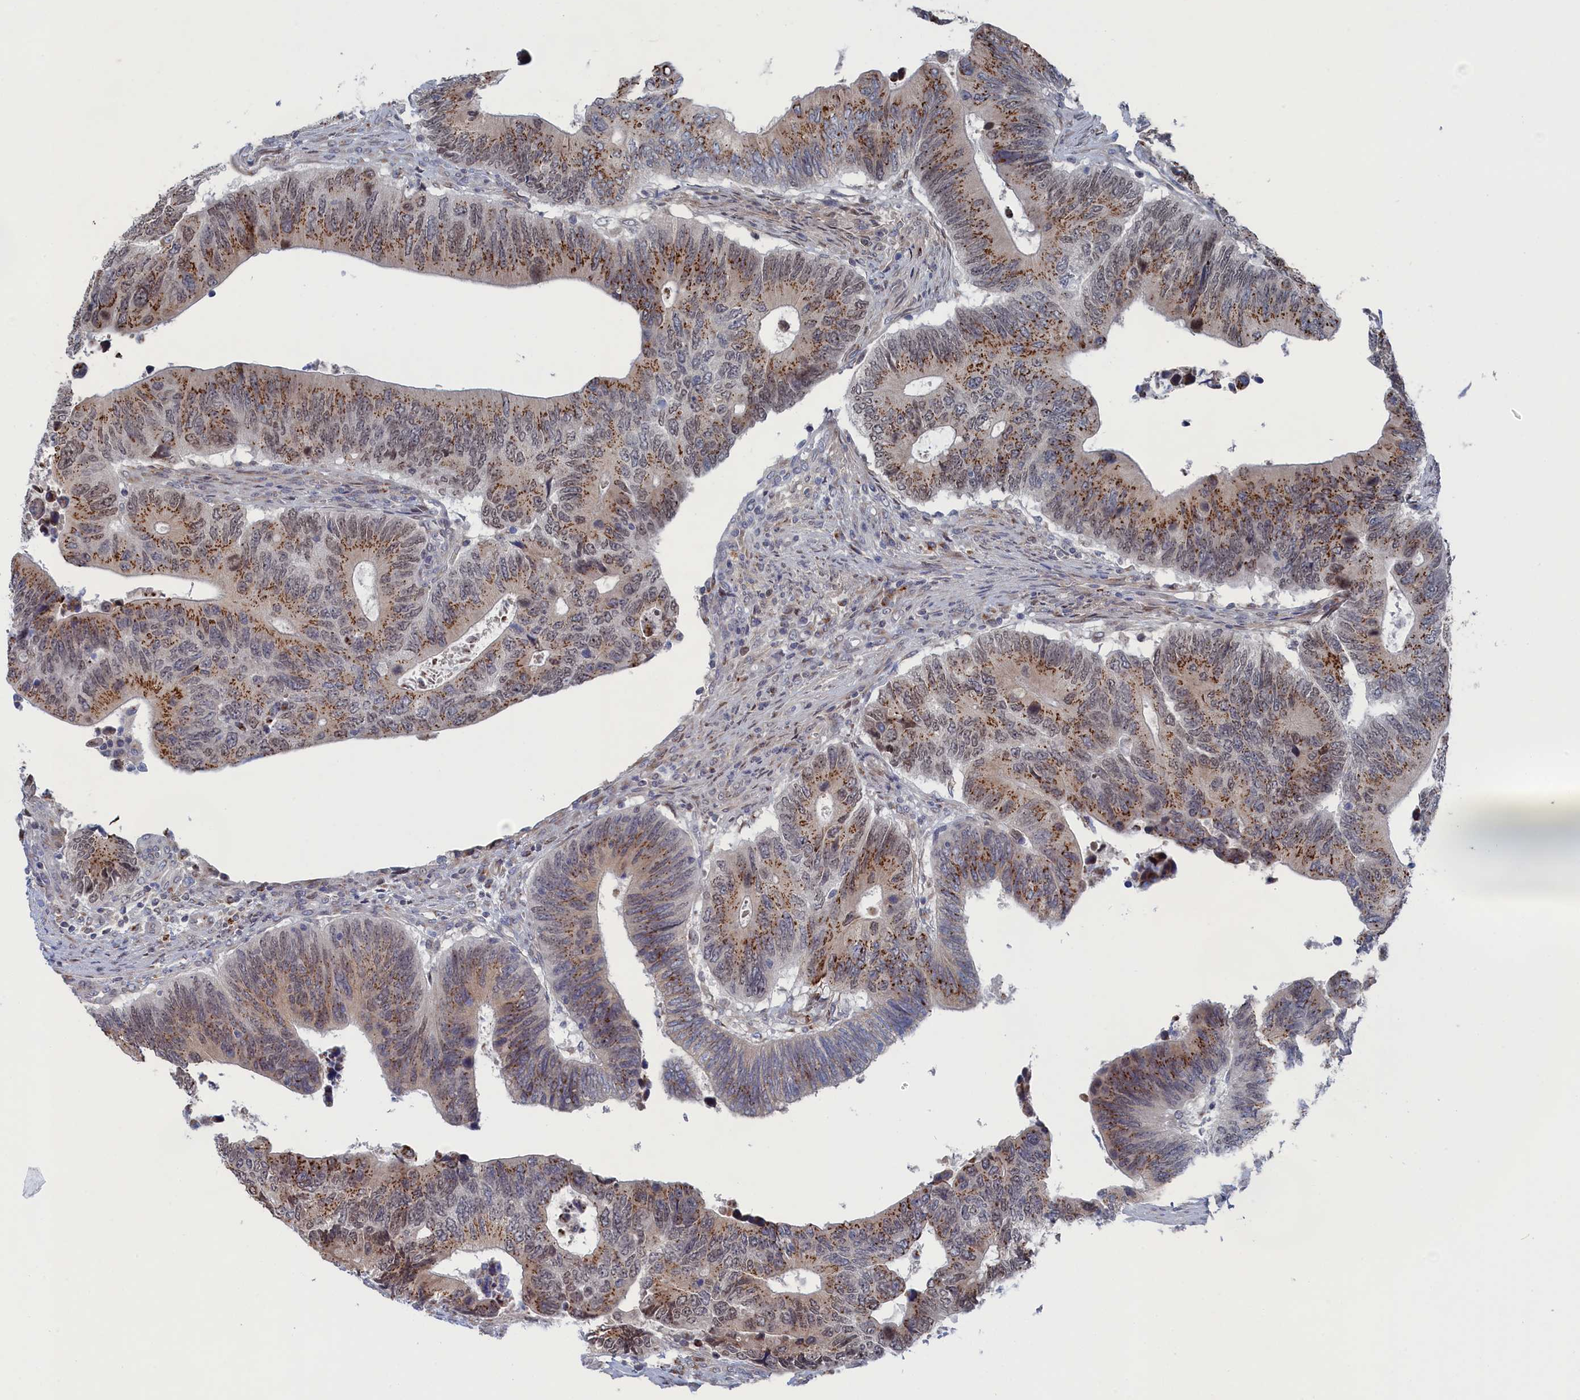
{"staining": {"intensity": "moderate", "quantity": ">75%", "location": "cytoplasmic/membranous"}, "tissue": "colorectal cancer", "cell_type": "Tumor cells", "image_type": "cancer", "snomed": [{"axis": "morphology", "description": "Adenocarcinoma, NOS"}, {"axis": "topography", "description": "Colon"}], "caption": "Immunohistochemical staining of colorectal cancer demonstrates moderate cytoplasmic/membranous protein staining in approximately >75% of tumor cells. The staining was performed using DAB (3,3'-diaminobenzidine), with brown indicating positive protein expression. Nuclei are stained blue with hematoxylin.", "gene": "IRX1", "patient": {"sex": "male", "age": 87}}